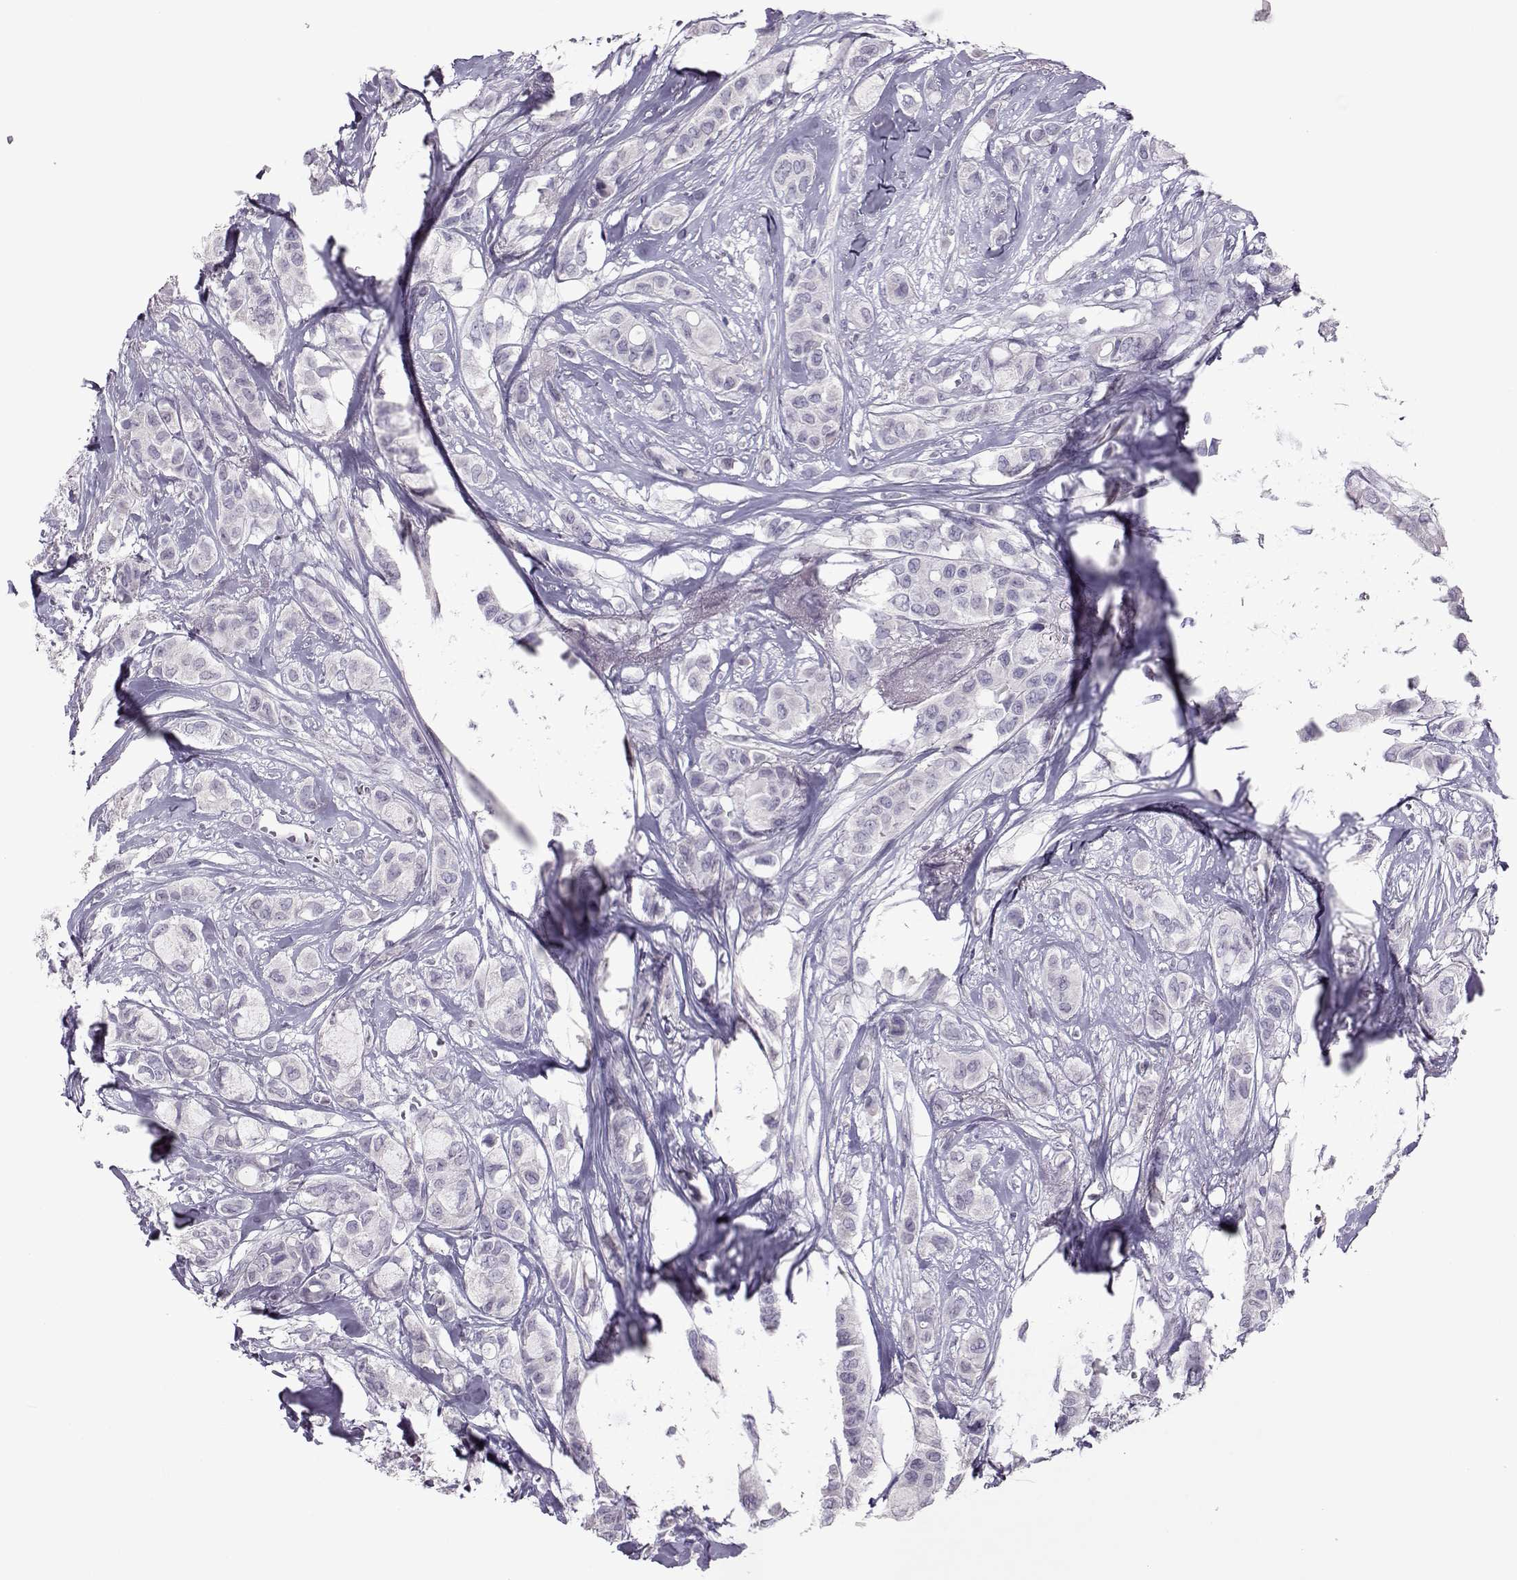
{"staining": {"intensity": "negative", "quantity": "none", "location": "none"}, "tissue": "breast cancer", "cell_type": "Tumor cells", "image_type": "cancer", "snomed": [{"axis": "morphology", "description": "Duct carcinoma"}, {"axis": "topography", "description": "Breast"}], "caption": "Protein analysis of breast intraductal carcinoma reveals no significant expression in tumor cells.", "gene": "ASRGL1", "patient": {"sex": "female", "age": 85}}